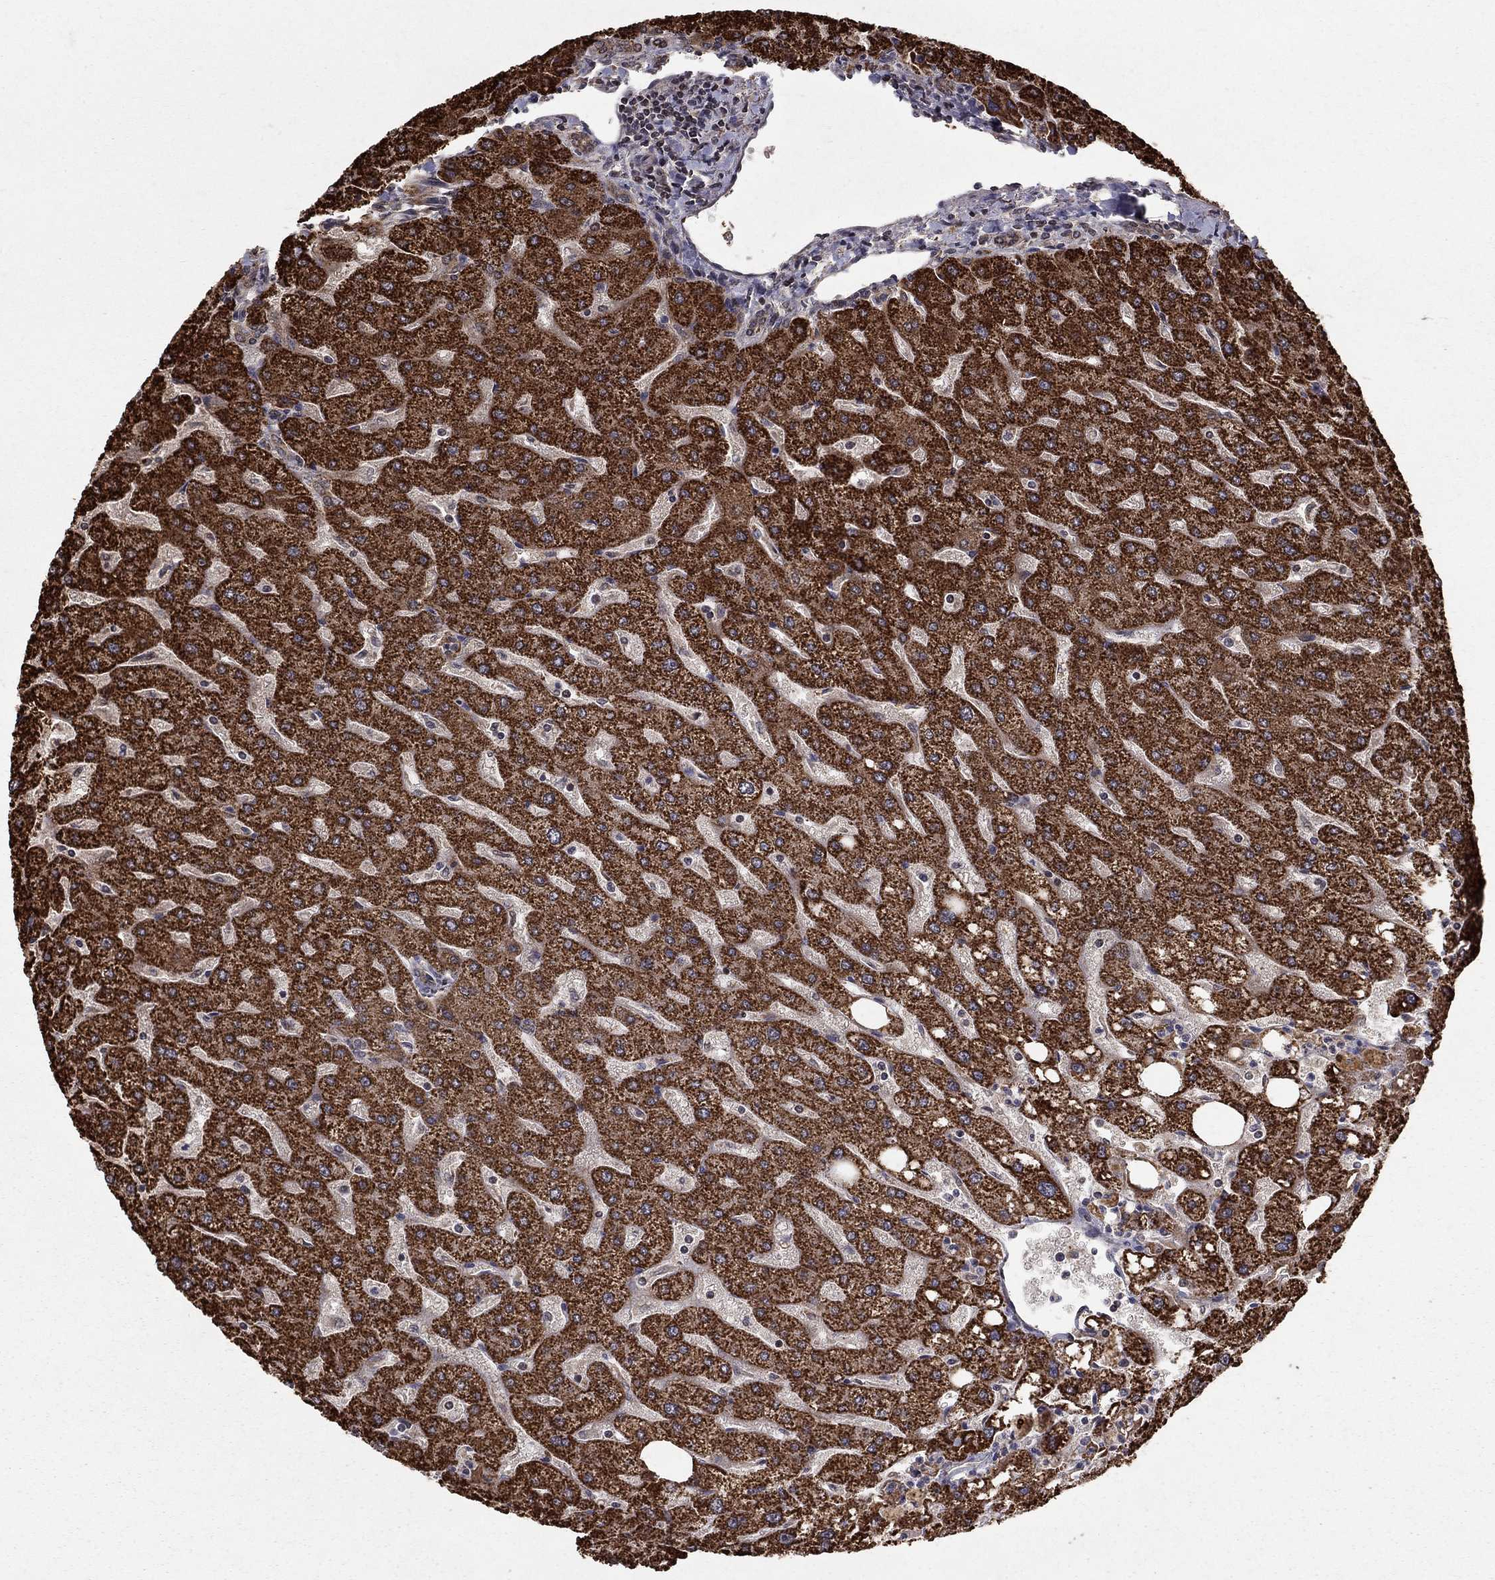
{"staining": {"intensity": "negative", "quantity": "none", "location": "none"}, "tissue": "liver", "cell_type": "Cholangiocytes", "image_type": "normal", "snomed": [{"axis": "morphology", "description": "Normal tissue, NOS"}, {"axis": "topography", "description": "Liver"}], "caption": "The IHC image has no significant positivity in cholangiocytes of liver. Nuclei are stained in blue.", "gene": "ACOT13", "patient": {"sex": "male", "age": 67}}